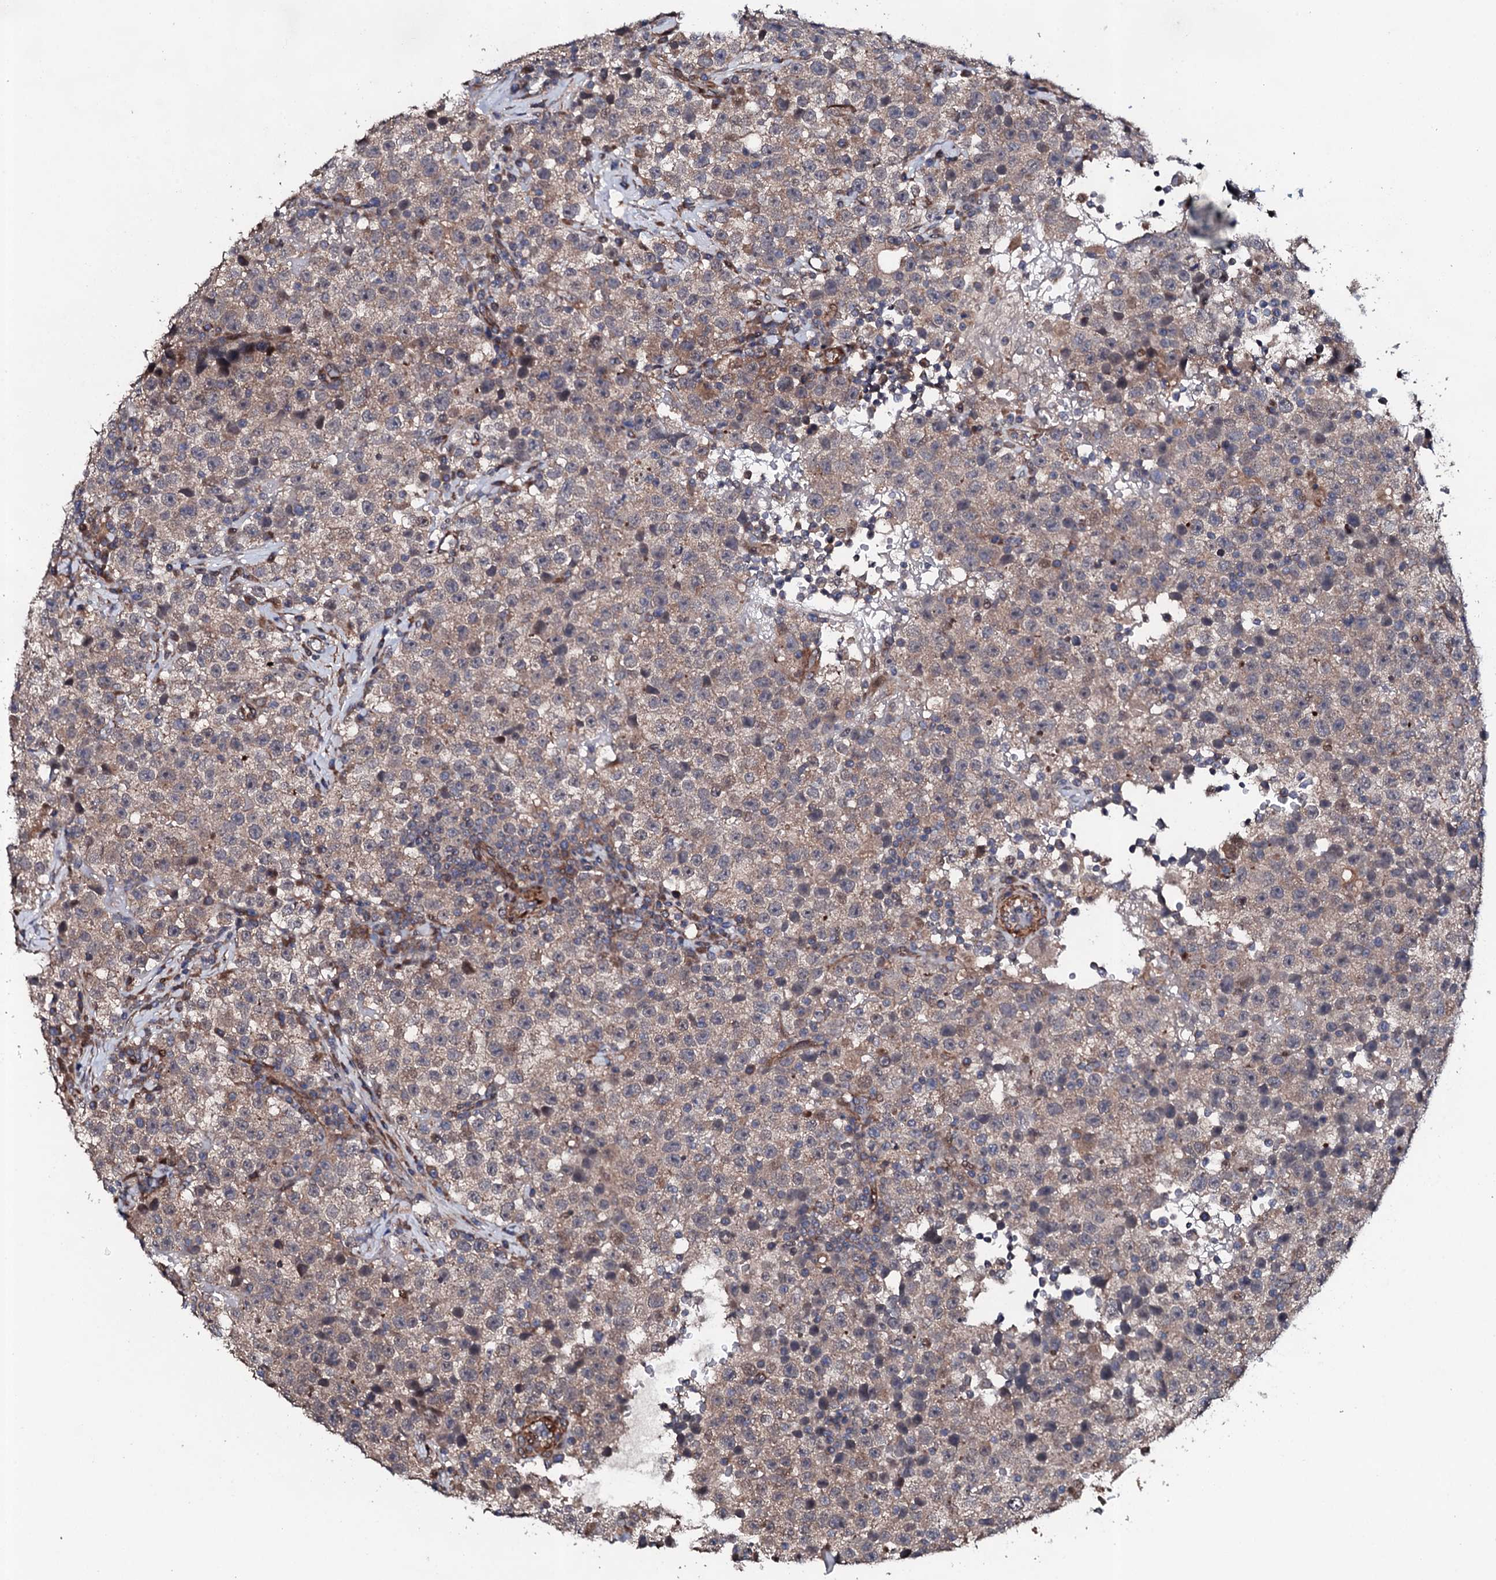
{"staining": {"intensity": "weak", "quantity": ">75%", "location": "cytoplasmic/membranous"}, "tissue": "testis cancer", "cell_type": "Tumor cells", "image_type": "cancer", "snomed": [{"axis": "morphology", "description": "Seminoma, NOS"}, {"axis": "topography", "description": "Testis"}], "caption": "The photomicrograph reveals a brown stain indicating the presence of a protein in the cytoplasmic/membranous of tumor cells in testis cancer (seminoma).", "gene": "CIAO2A", "patient": {"sex": "male", "age": 22}}